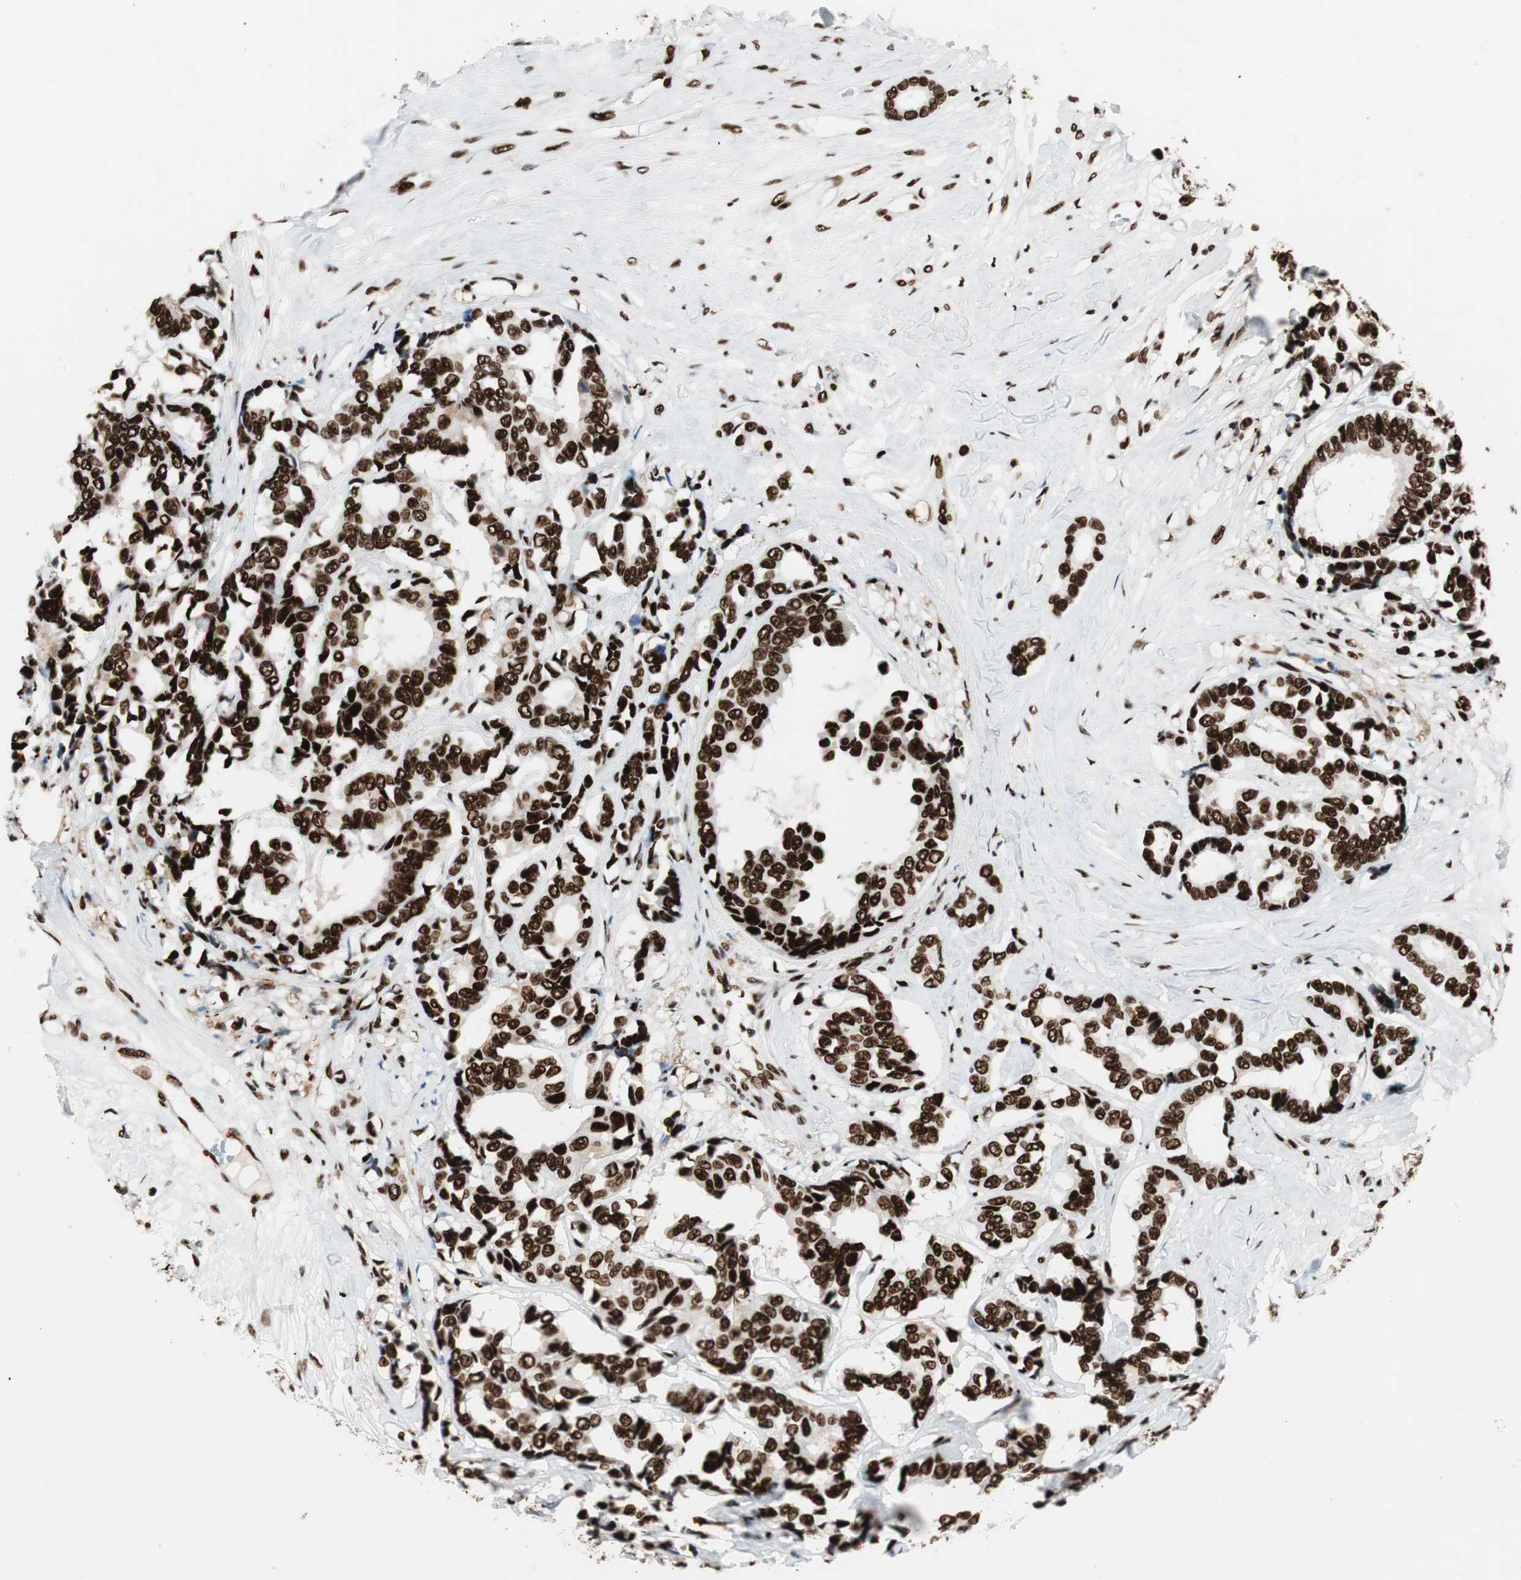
{"staining": {"intensity": "strong", "quantity": ">75%", "location": "nuclear"}, "tissue": "breast cancer", "cell_type": "Tumor cells", "image_type": "cancer", "snomed": [{"axis": "morphology", "description": "Duct carcinoma"}, {"axis": "topography", "description": "Breast"}], "caption": "A brown stain labels strong nuclear staining of a protein in breast cancer (intraductal carcinoma) tumor cells.", "gene": "PSME3", "patient": {"sex": "female", "age": 87}}